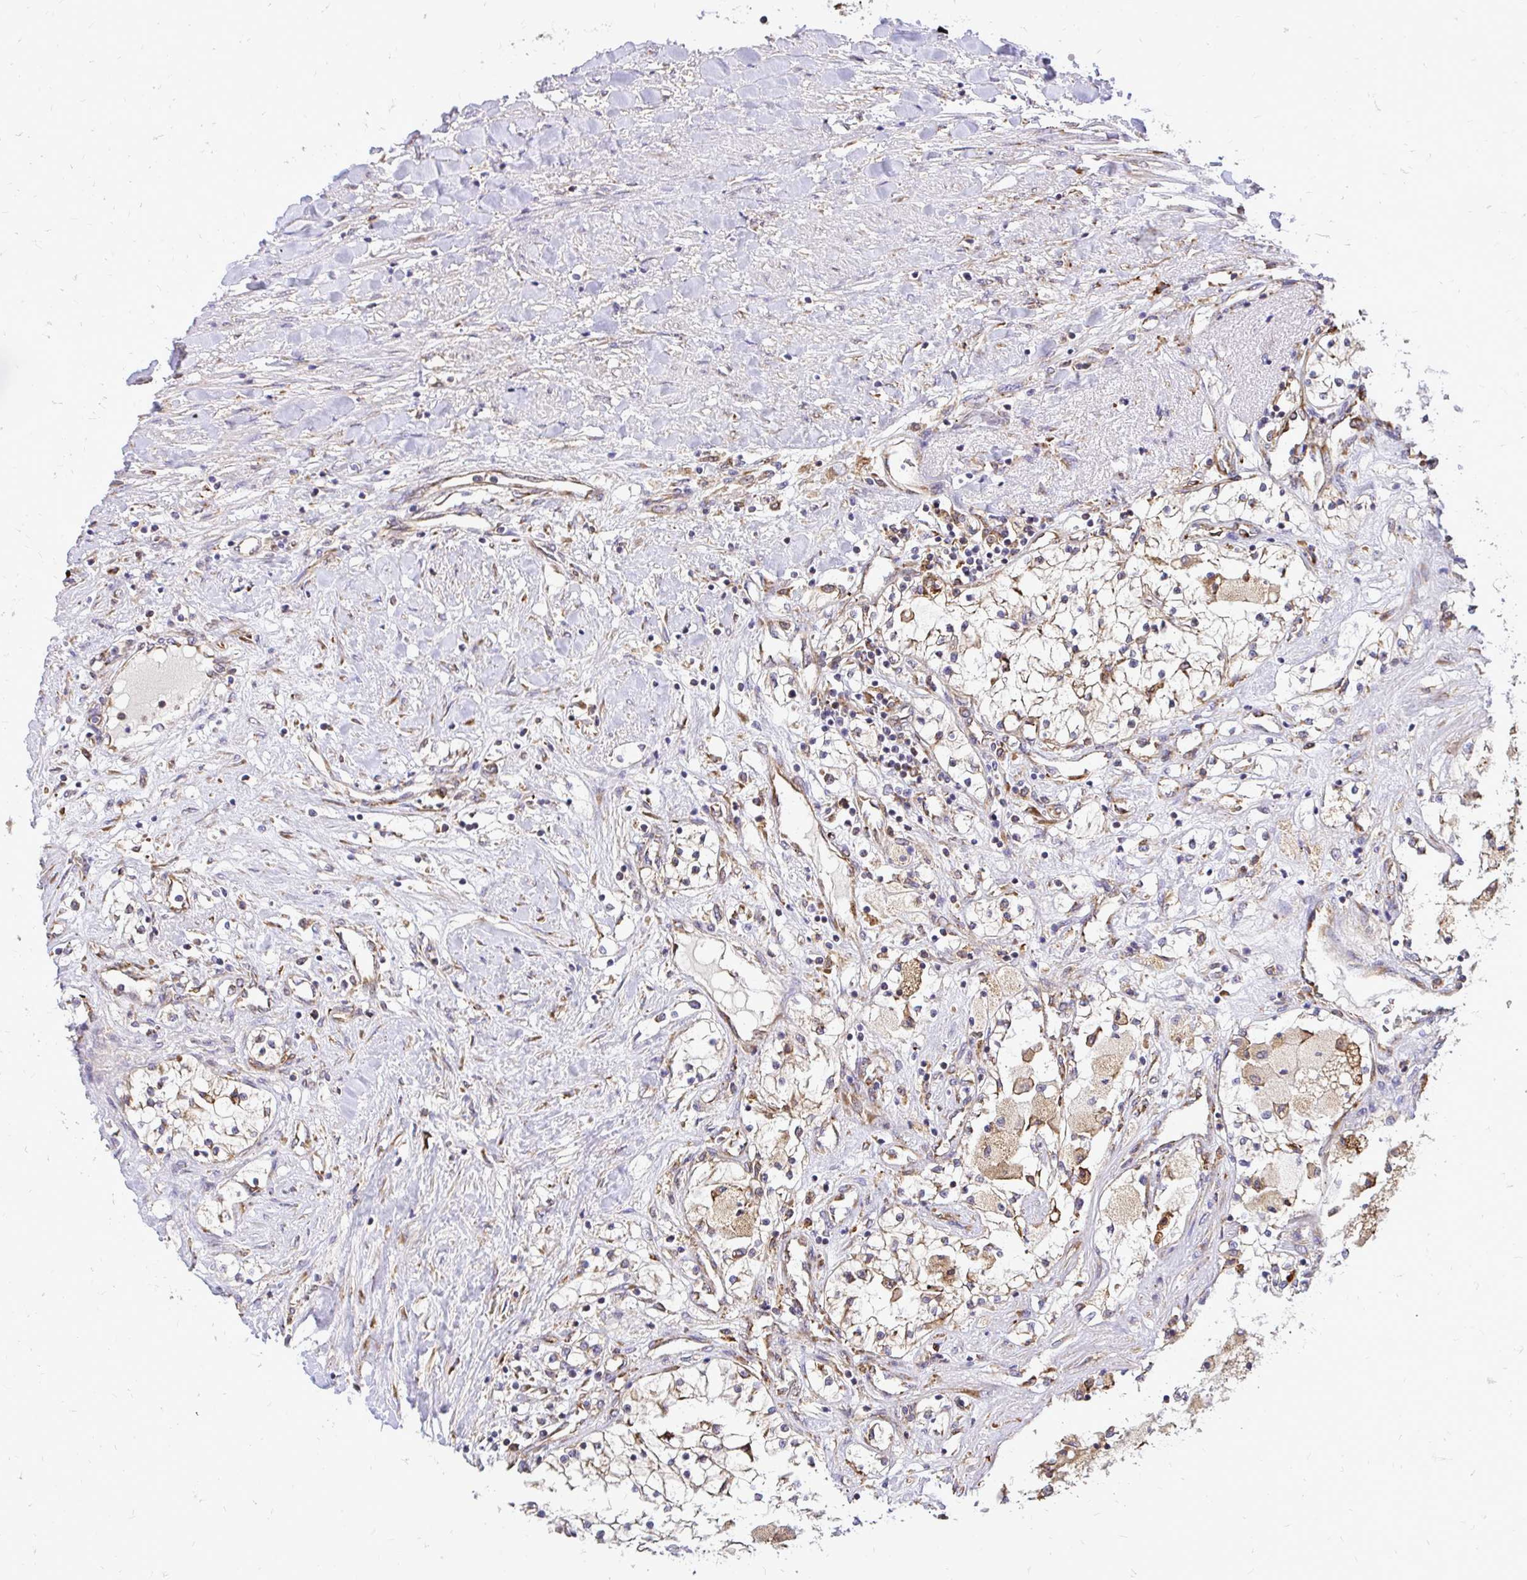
{"staining": {"intensity": "weak", "quantity": "25%-75%", "location": "cytoplasmic/membranous"}, "tissue": "renal cancer", "cell_type": "Tumor cells", "image_type": "cancer", "snomed": [{"axis": "morphology", "description": "Adenocarcinoma, NOS"}, {"axis": "topography", "description": "Kidney"}], "caption": "Brown immunohistochemical staining in human renal cancer exhibits weak cytoplasmic/membranous staining in approximately 25%-75% of tumor cells. (Stains: DAB (3,3'-diaminobenzidine) in brown, nuclei in blue, Microscopy: brightfield microscopy at high magnification).", "gene": "NAALAD2", "patient": {"sex": "male", "age": 68}}